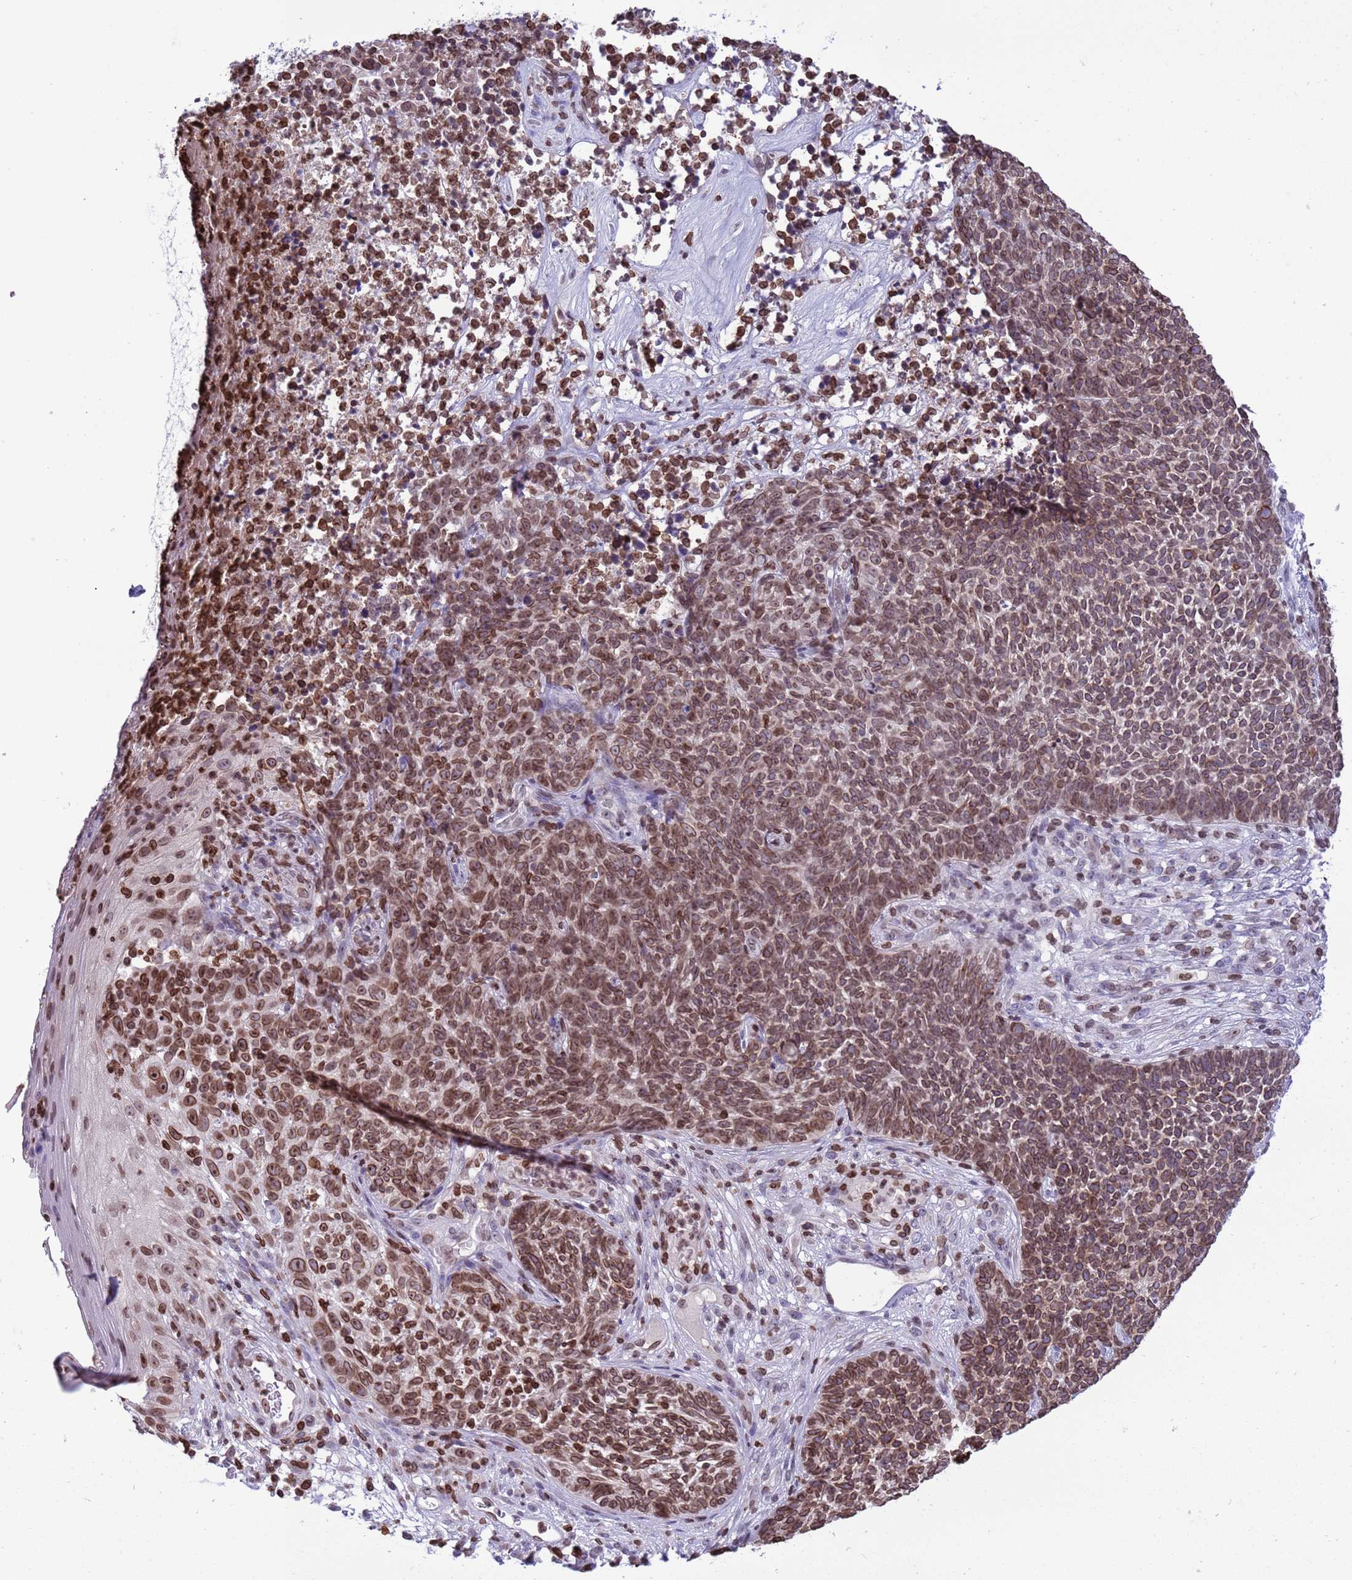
{"staining": {"intensity": "moderate", "quantity": ">75%", "location": "cytoplasmic/membranous,nuclear"}, "tissue": "skin cancer", "cell_type": "Tumor cells", "image_type": "cancer", "snomed": [{"axis": "morphology", "description": "Basal cell carcinoma"}, {"axis": "topography", "description": "Skin"}], "caption": "Protein expression analysis of skin basal cell carcinoma reveals moderate cytoplasmic/membranous and nuclear staining in about >75% of tumor cells.", "gene": "DHX37", "patient": {"sex": "female", "age": 84}}